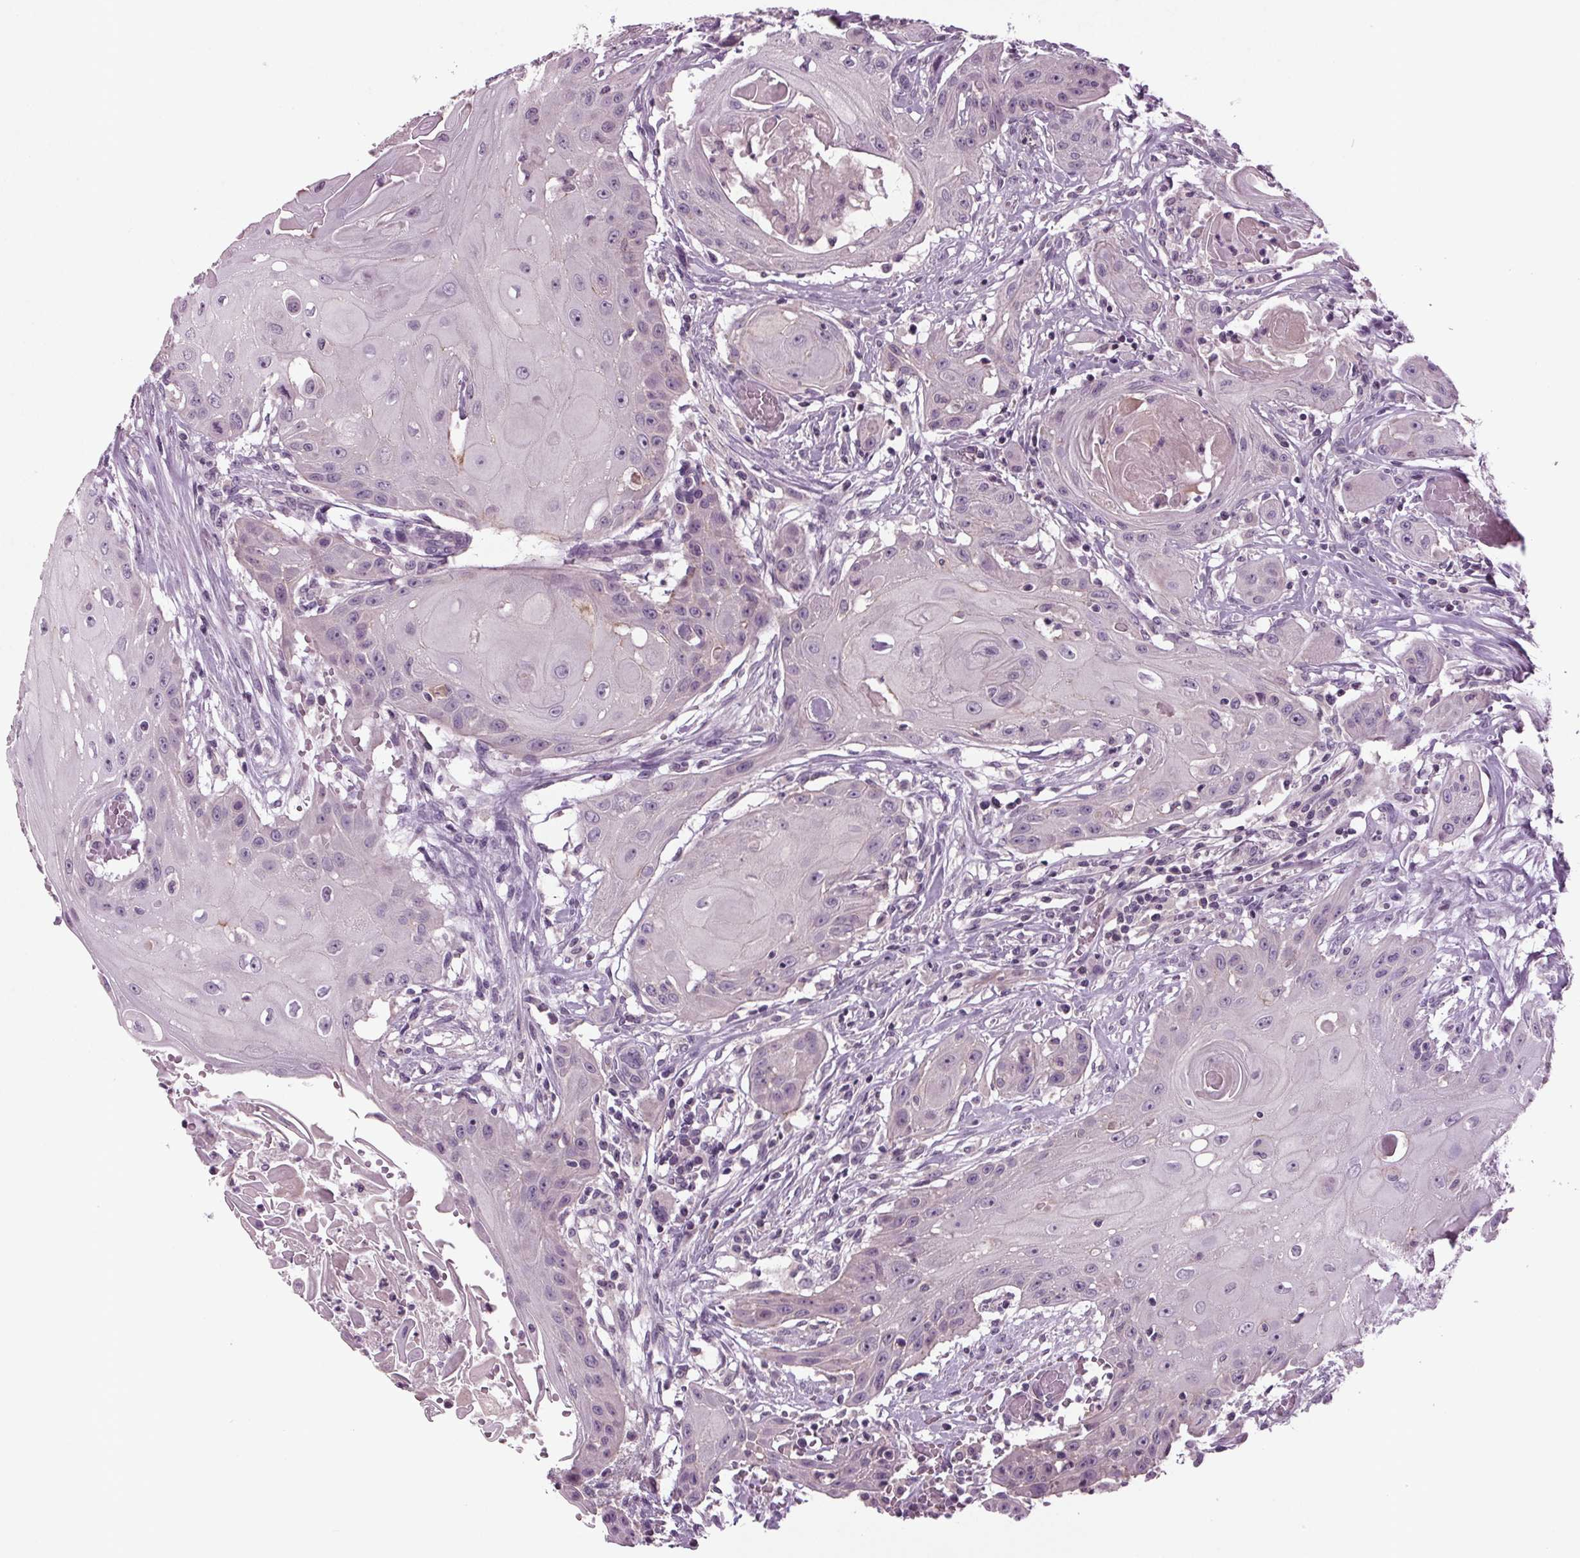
{"staining": {"intensity": "negative", "quantity": "none", "location": "none"}, "tissue": "head and neck cancer", "cell_type": "Tumor cells", "image_type": "cancer", "snomed": [{"axis": "morphology", "description": "Squamous cell carcinoma, NOS"}, {"axis": "topography", "description": "Oral tissue"}, {"axis": "topography", "description": "Head-Neck"}, {"axis": "topography", "description": "Neck, NOS"}], "caption": "Immunohistochemistry (IHC) image of neoplastic tissue: human squamous cell carcinoma (head and neck) stained with DAB (3,3'-diaminobenzidine) reveals no significant protein staining in tumor cells. (IHC, brightfield microscopy, high magnification).", "gene": "BHLHE22", "patient": {"sex": "female", "age": 55}}